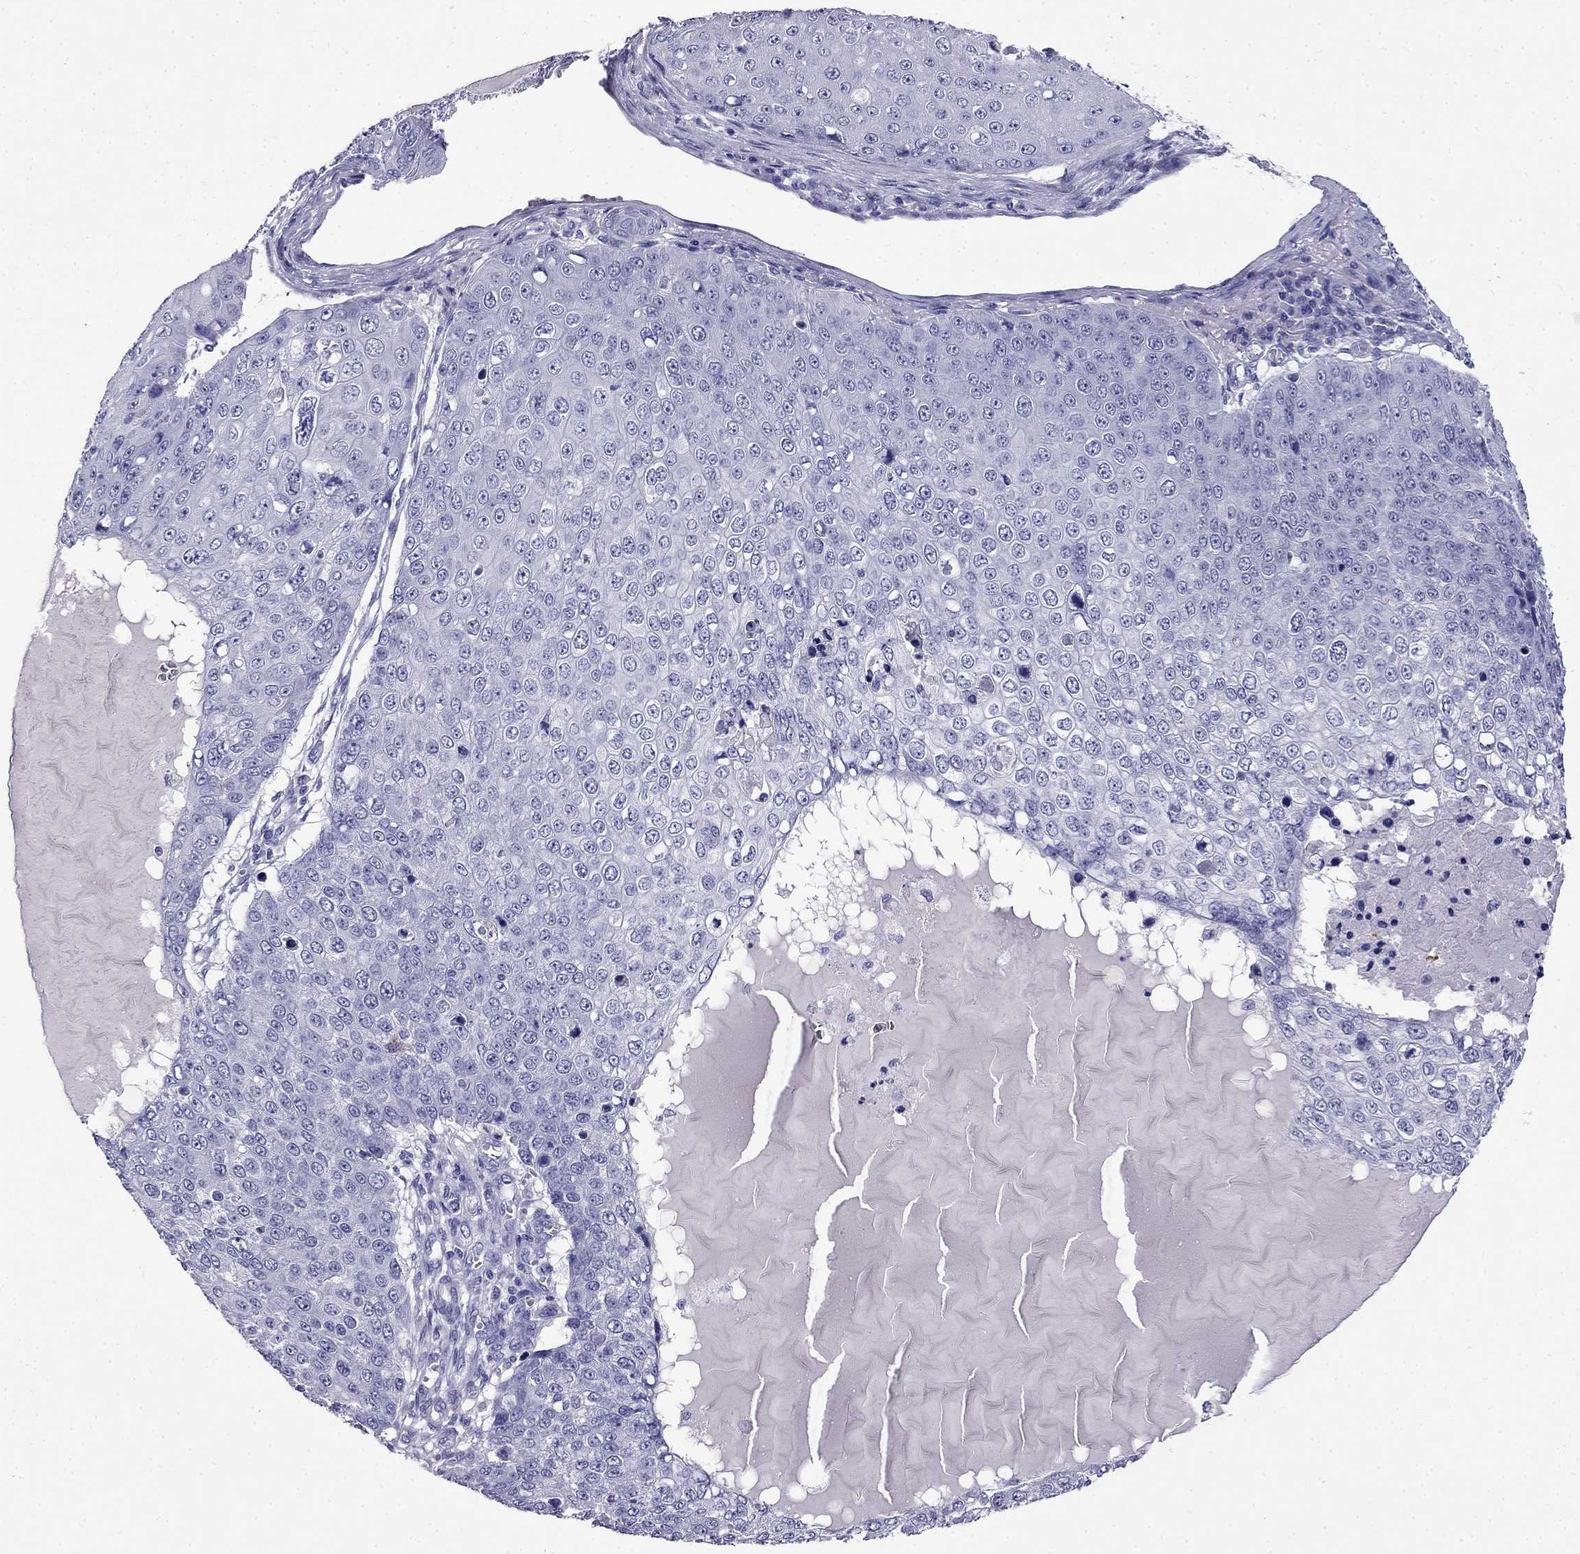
{"staining": {"intensity": "negative", "quantity": "none", "location": "none"}, "tissue": "skin cancer", "cell_type": "Tumor cells", "image_type": "cancer", "snomed": [{"axis": "morphology", "description": "Squamous cell carcinoma, NOS"}, {"axis": "topography", "description": "Skin"}], "caption": "This is an IHC histopathology image of skin squamous cell carcinoma. There is no expression in tumor cells.", "gene": "CDHR4", "patient": {"sex": "male", "age": 71}}